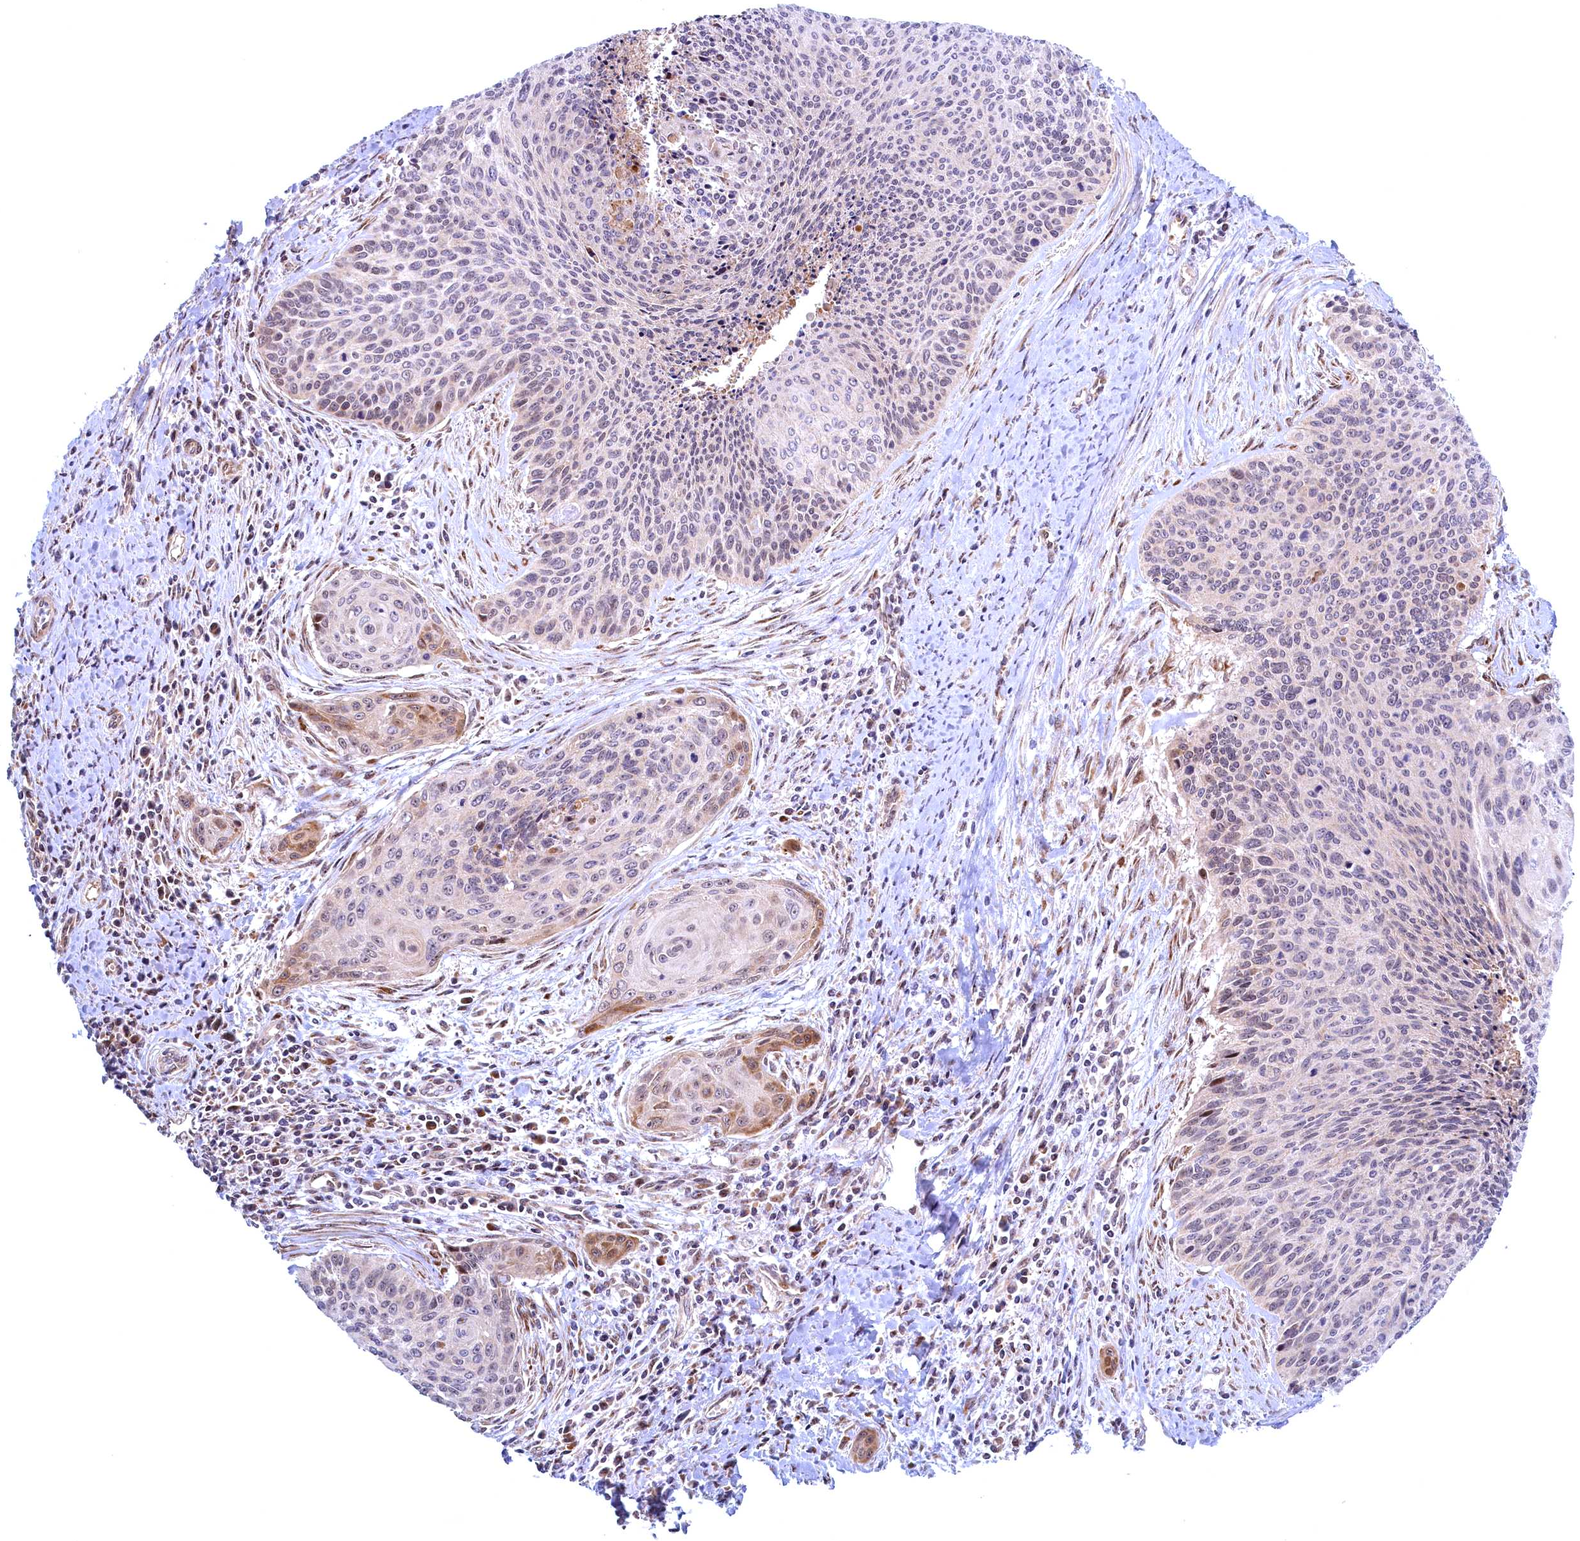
{"staining": {"intensity": "weak", "quantity": "25%-75%", "location": "nuclear"}, "tissue": "cervical cancer", "cell_type": "Tumor cells", "image_type": "cancer", "snomed": [{"axis": "morphology", "description": "Squamous cell carcinoma, NOS"}, {"axis": "topography", "description": "Cervix"}], "caption": "Squamous cell carcinoma (cervical) was stained to show a protein in brown. There is low levels of weak nuclear positivity in about 25%-75% of tumor cells. (DAB = brown stain, brightfield microscopy at high magnification).", "gene": "PLA2G10", "patient": {"sex": "female", "age": 55}}